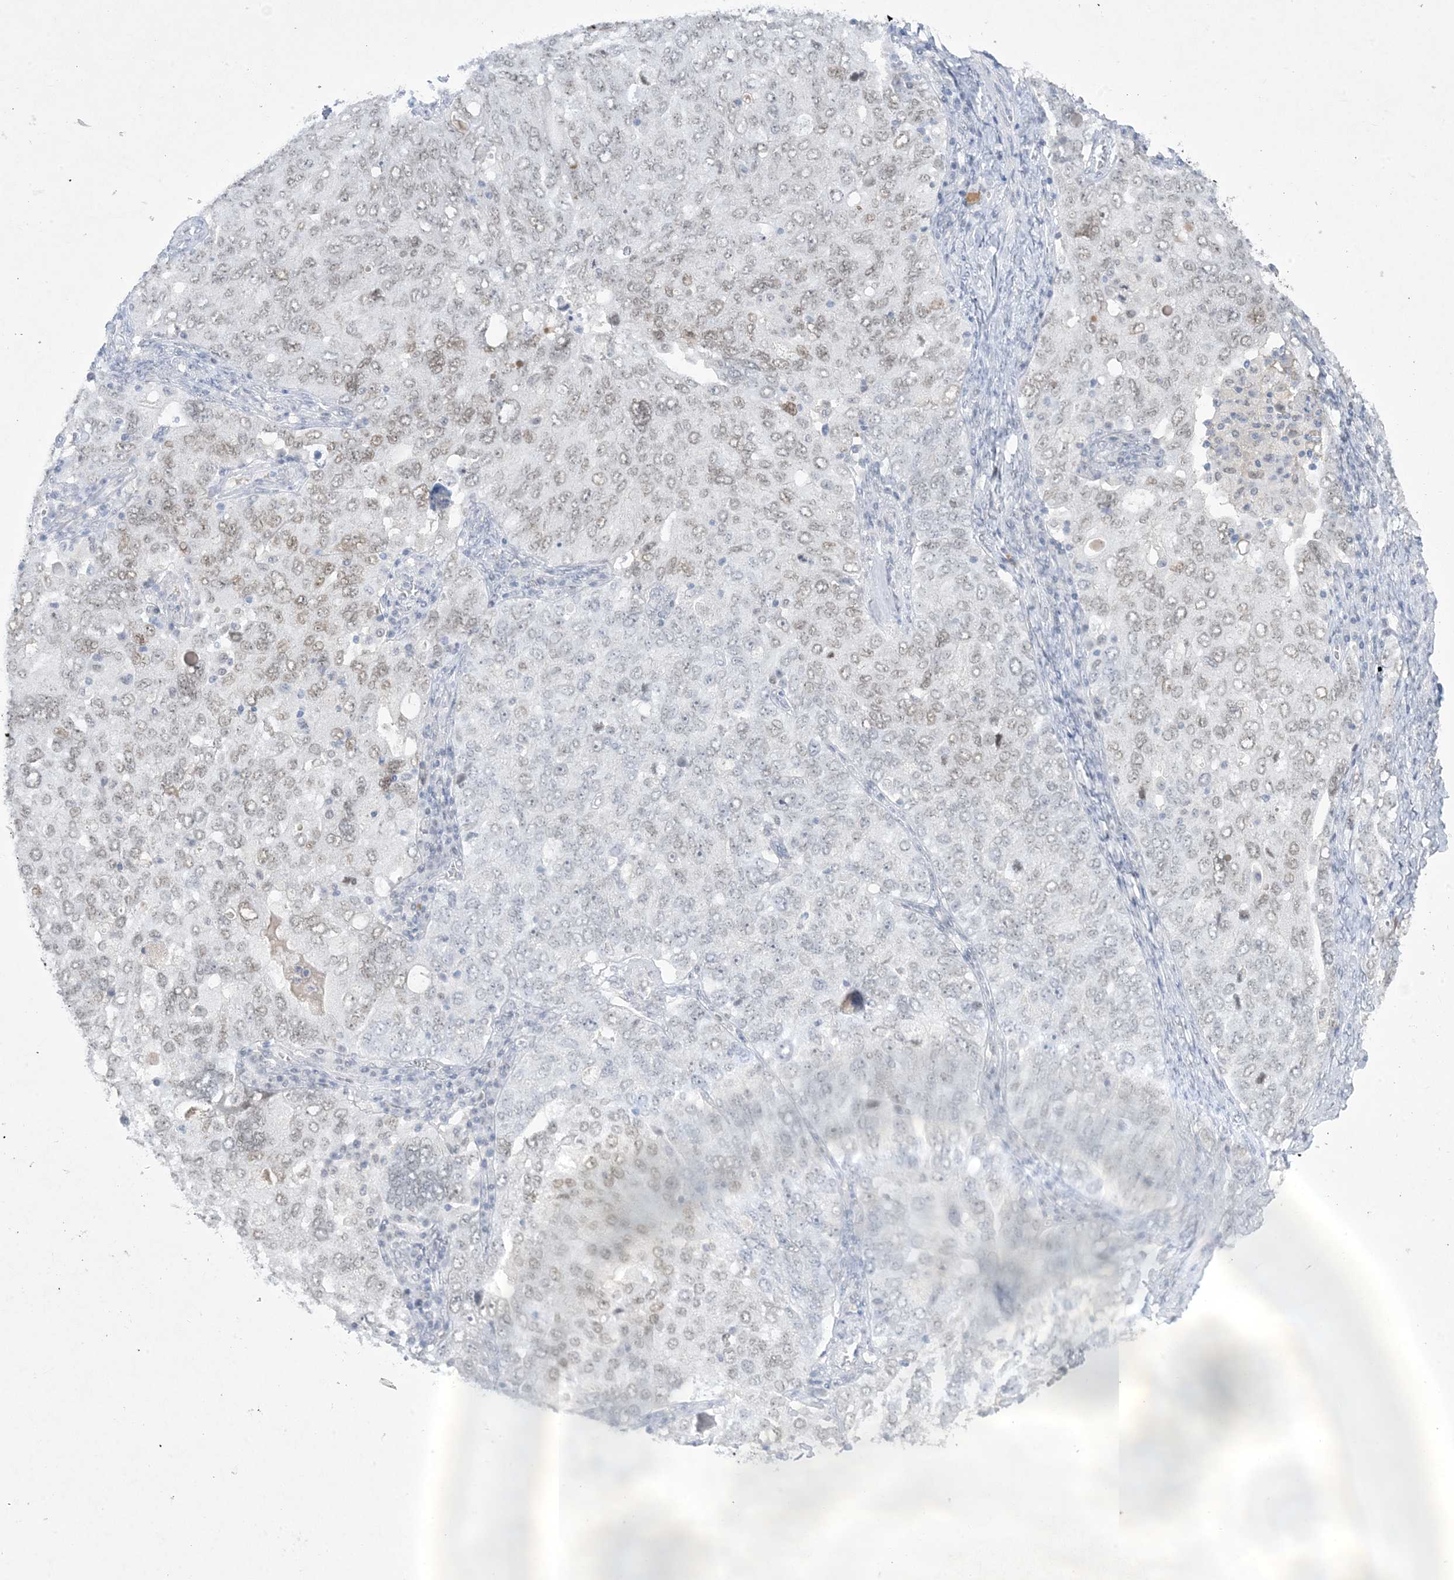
{"staining": {"intensity": "weak", "quantity": "25%-75%", "location": "nuclear"}, "tissue": "ovarian cancer", "cell_type": "Tumor cells", "image_type": "cancer", "snomed": [{"axis": "morphology", "description": "Carcinoma, endometroid"}, {"axis": "topography", "description": "Ovary"}], "caption": "A photomicrograph of ovarian cancer (endometroid carcinoma) stained for a protein exhibits weak nuclear brown staining in tumor cells.", "gene": "HOMEZ", "patient": {"sex": "female", "age": 62}}